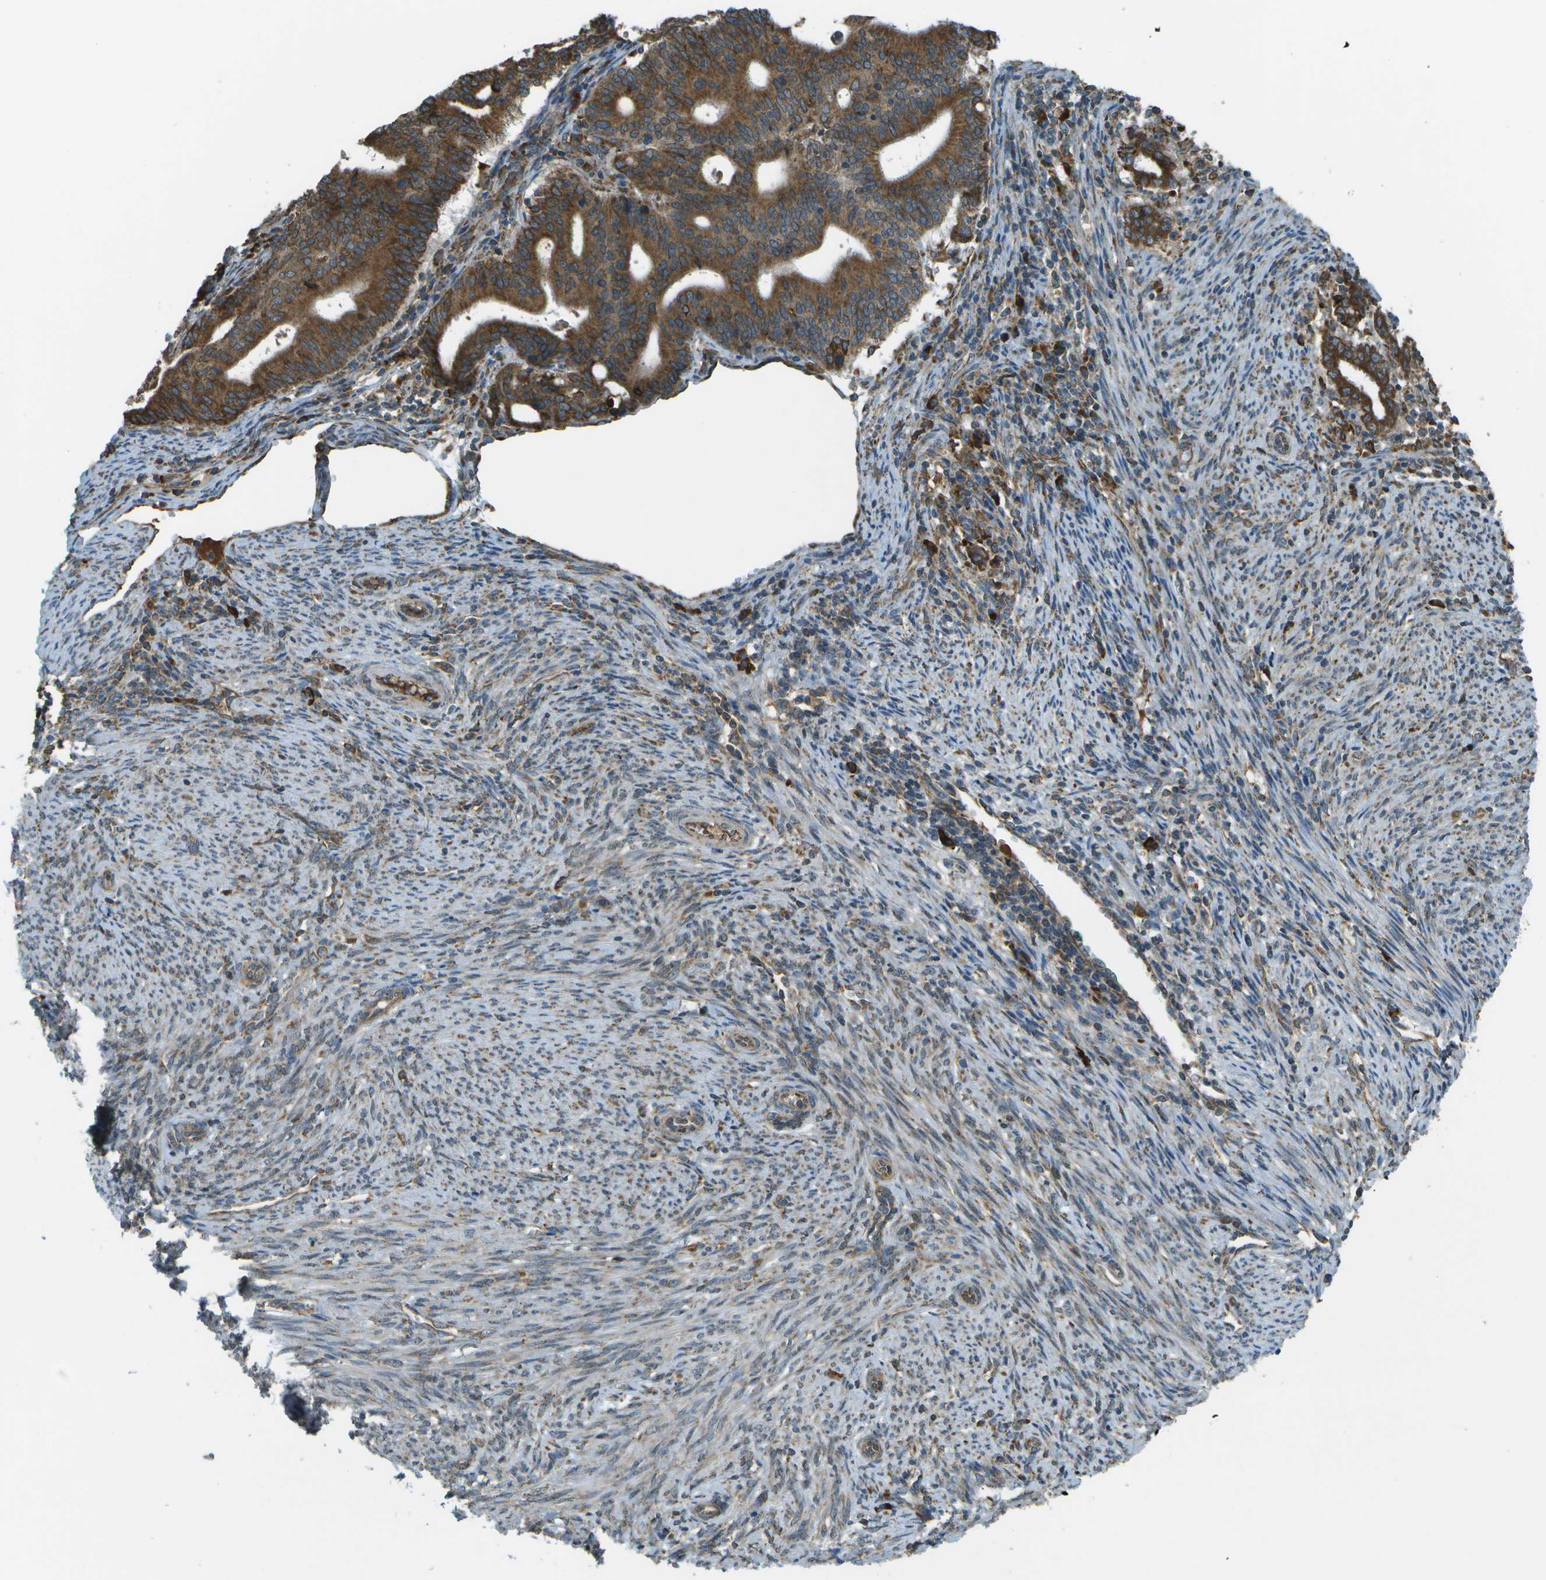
{"staining": {"intensity": "strong", "quantity": ">75%", "location": "cytoplasmic/membranous"}, "tissue": "endometrial cancer", "cell_type": "Tumor cells", "image_type": "cancer", "snomed": [{"axis": "morphology", "description": "Adenocarcinoma, NOS"}, {"axis": "topography", "description": "Uterus"}], "caption": "Endometrial cancer stained with a brown dye shows strong cytoplasmic/membranous positive positivity in approximately >75% of tumor cells.", "gene": "USP30", "patient": {"sex": "female", "age": 83}}